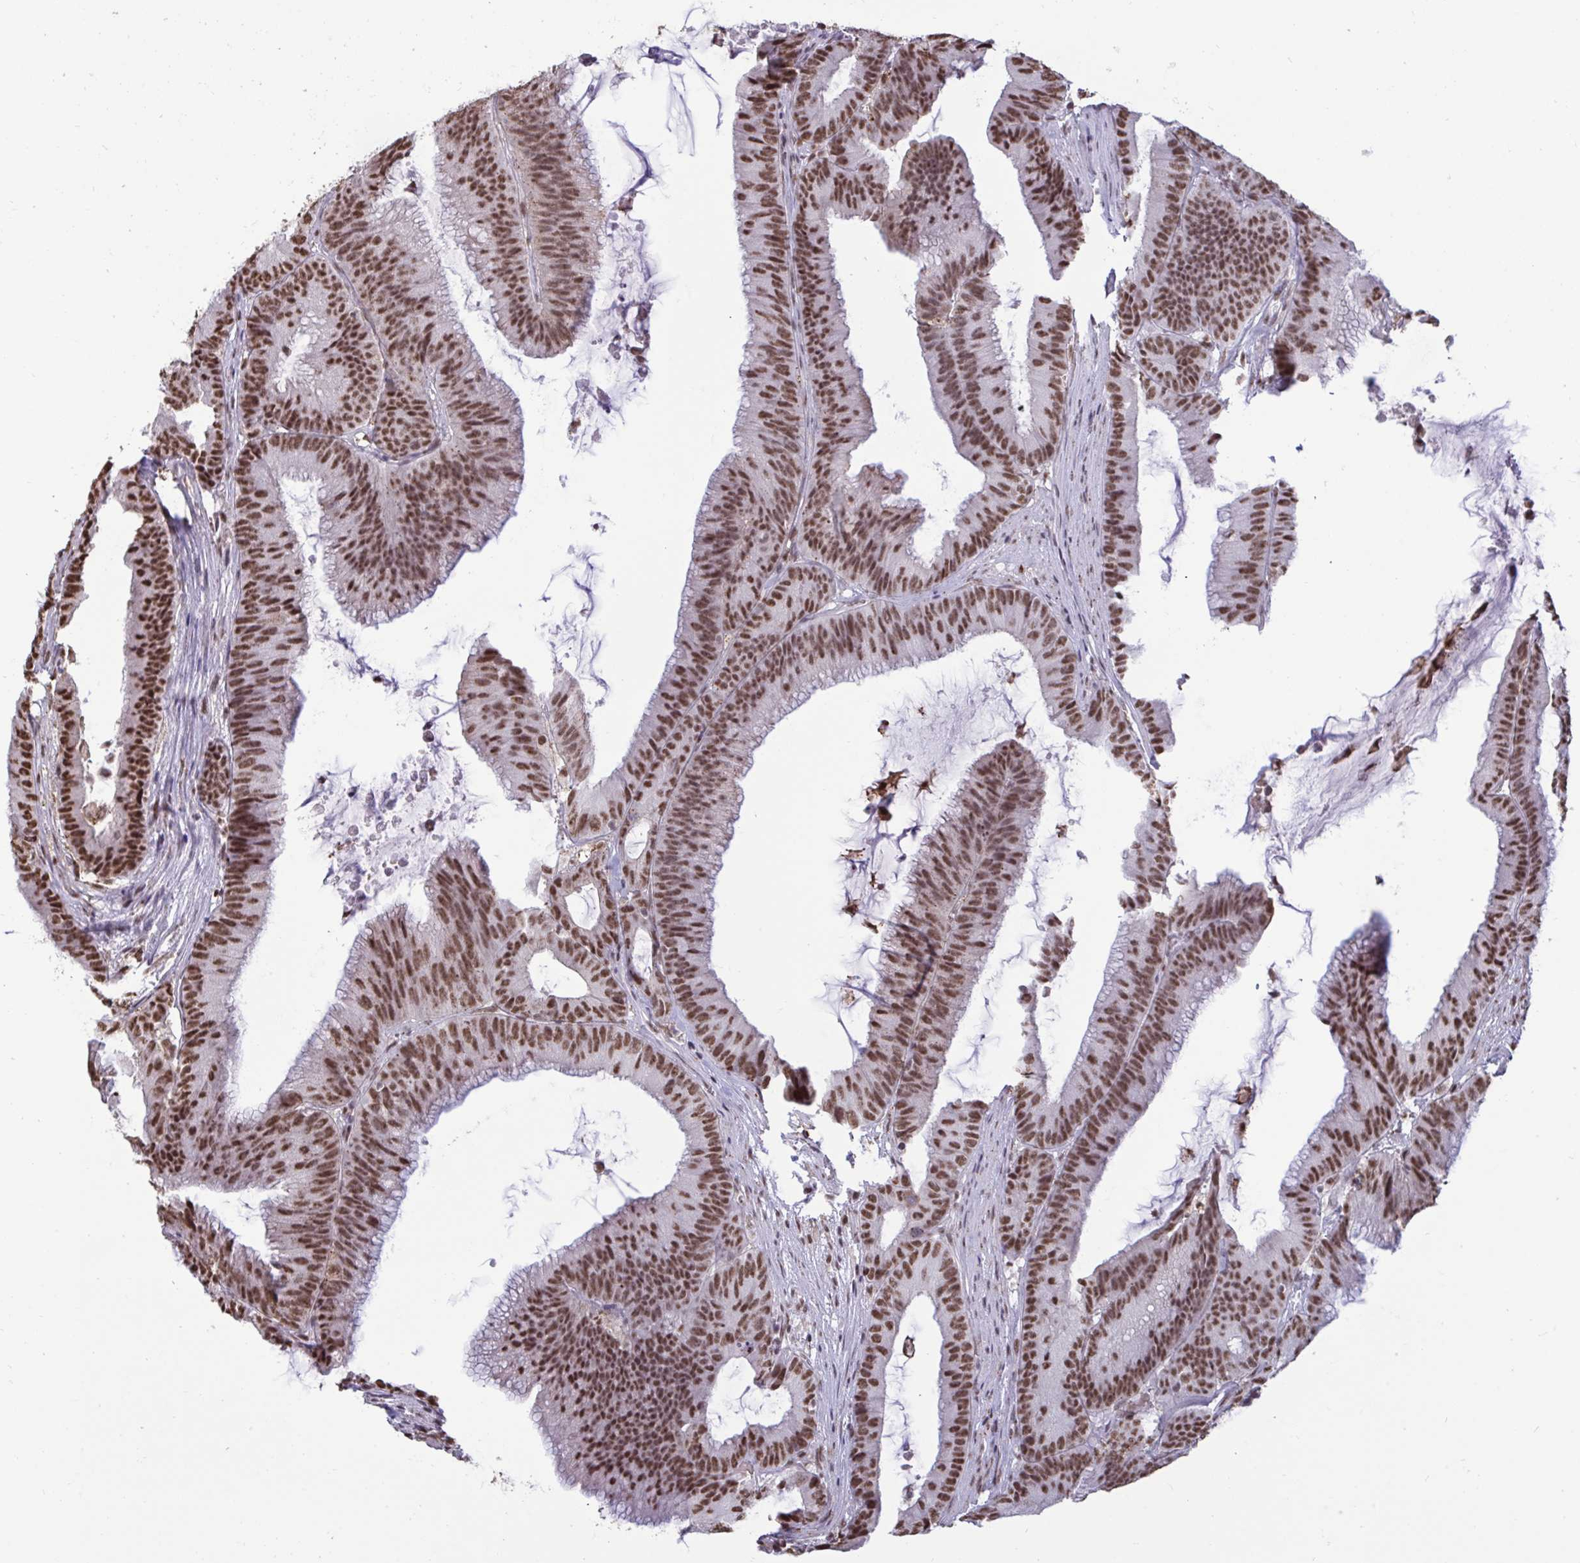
{"staining": {"intensity": "moderate", "quantity": ">75%", "location": "nuclear"}, "tissue": "colorectal cancer", "cell_type": "Tumor cells", "image_type": "cancer", "snomed": [{"axis": "morphology", "description": "Adenocarcinoma, NOS"}, {"axis": "topography", "description": "Colon"}], "caption": "Moderate nuclear positivity for a protein is appreciated in about >75% of tumor cells of colorectal cancer (adenocarcinoma) using immunohistochemistry.", "gene": "PUF60", "patient": {"sex": "female", "age": 78}}